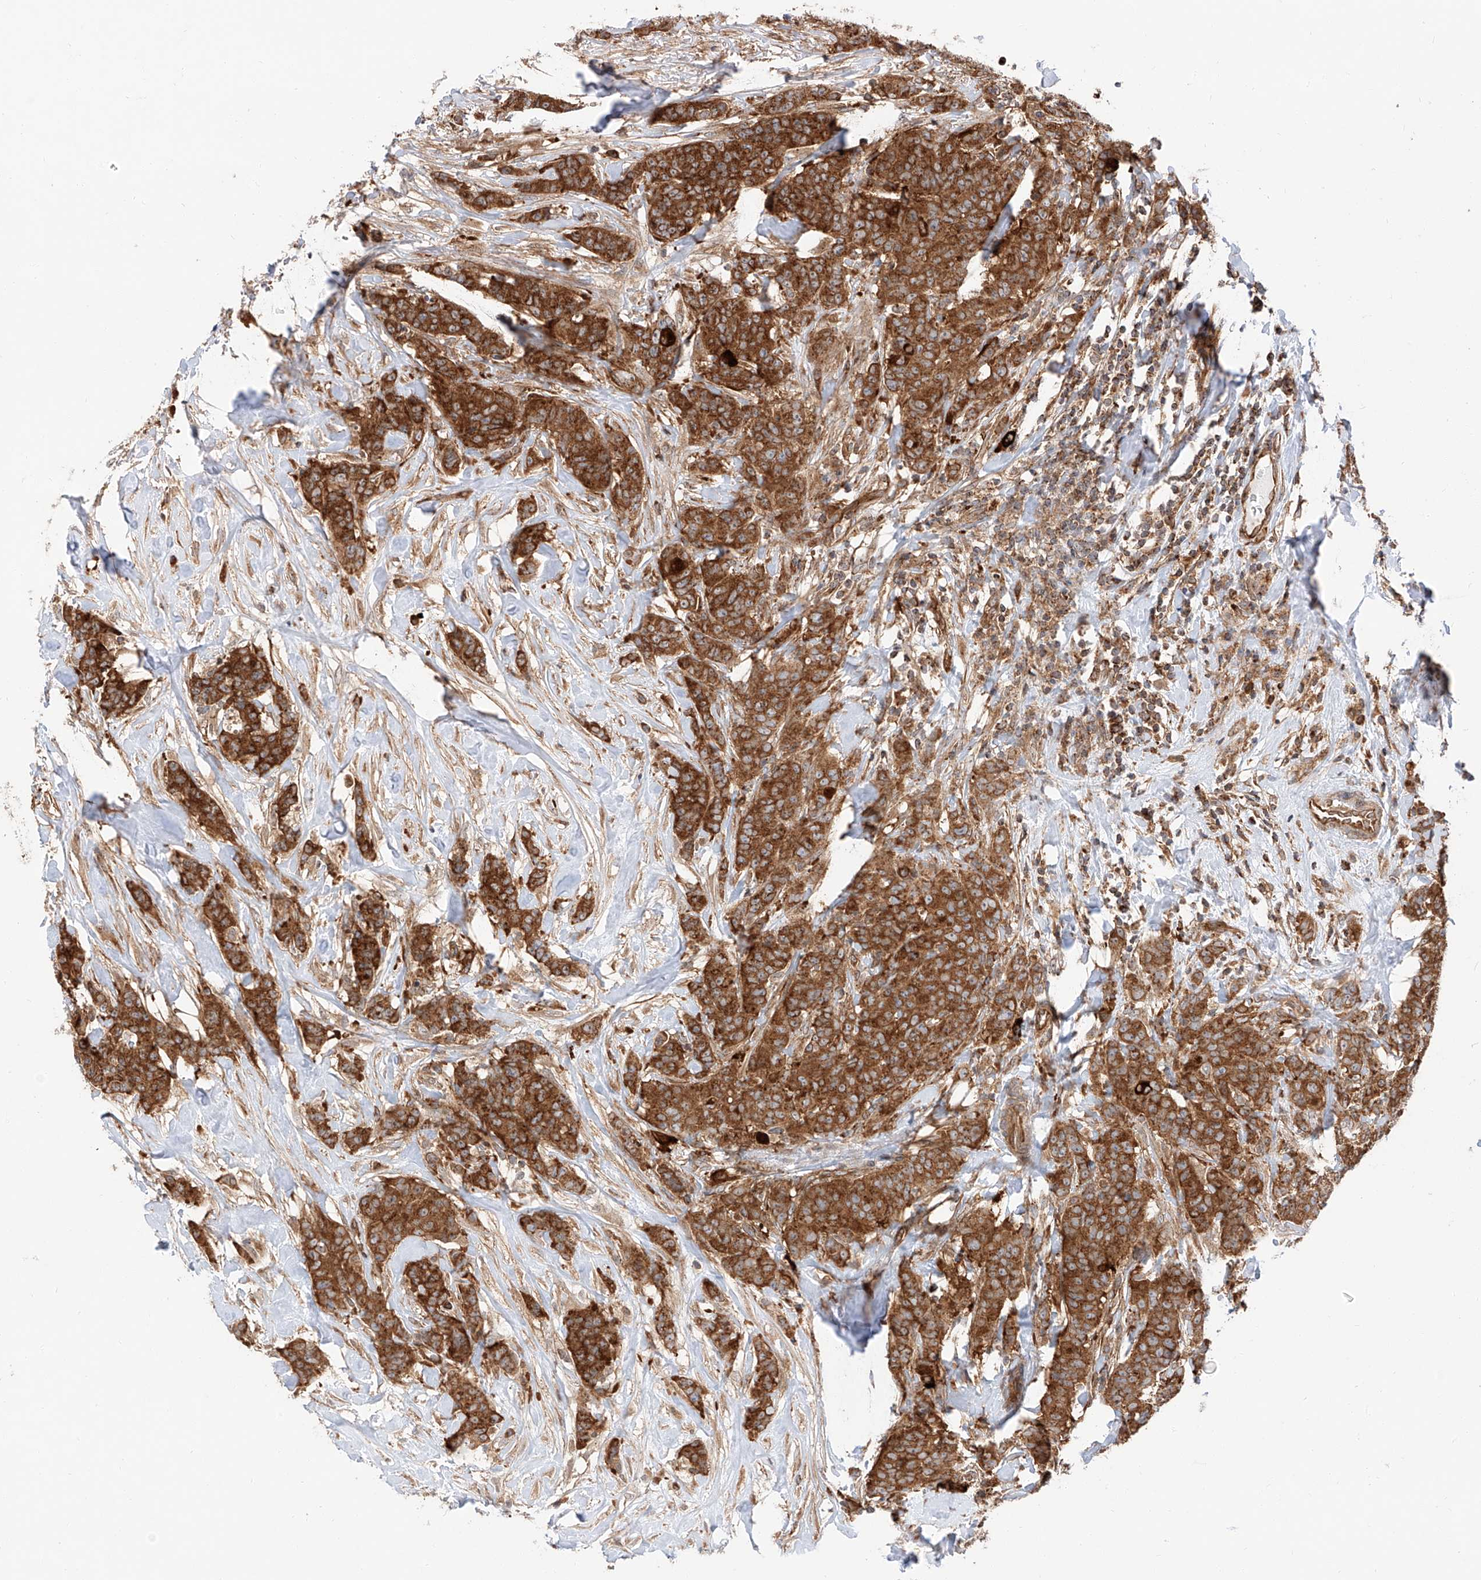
{"staining": {"intensity": "strong", "quantity": ">75%", "location": "cytoplasmic/membranous"}, "tissue": "breast cancer", "cell_type": "Tumor cells", "image_type": "cancer", "snomed": [{"axis": "morphology", "description": "Duct carcinoma"}, {"axis": "topography", "description": "Breast"}], "caption": "DAB immunohistochemical staining of invasive ductal carcinoma (breast) demonstrates strong cytoplasmic/membranous protein expression in approximately >75% of tumor cells.", "gene": "ISCA2", "patient": {"sex": "female", "age": 40}}